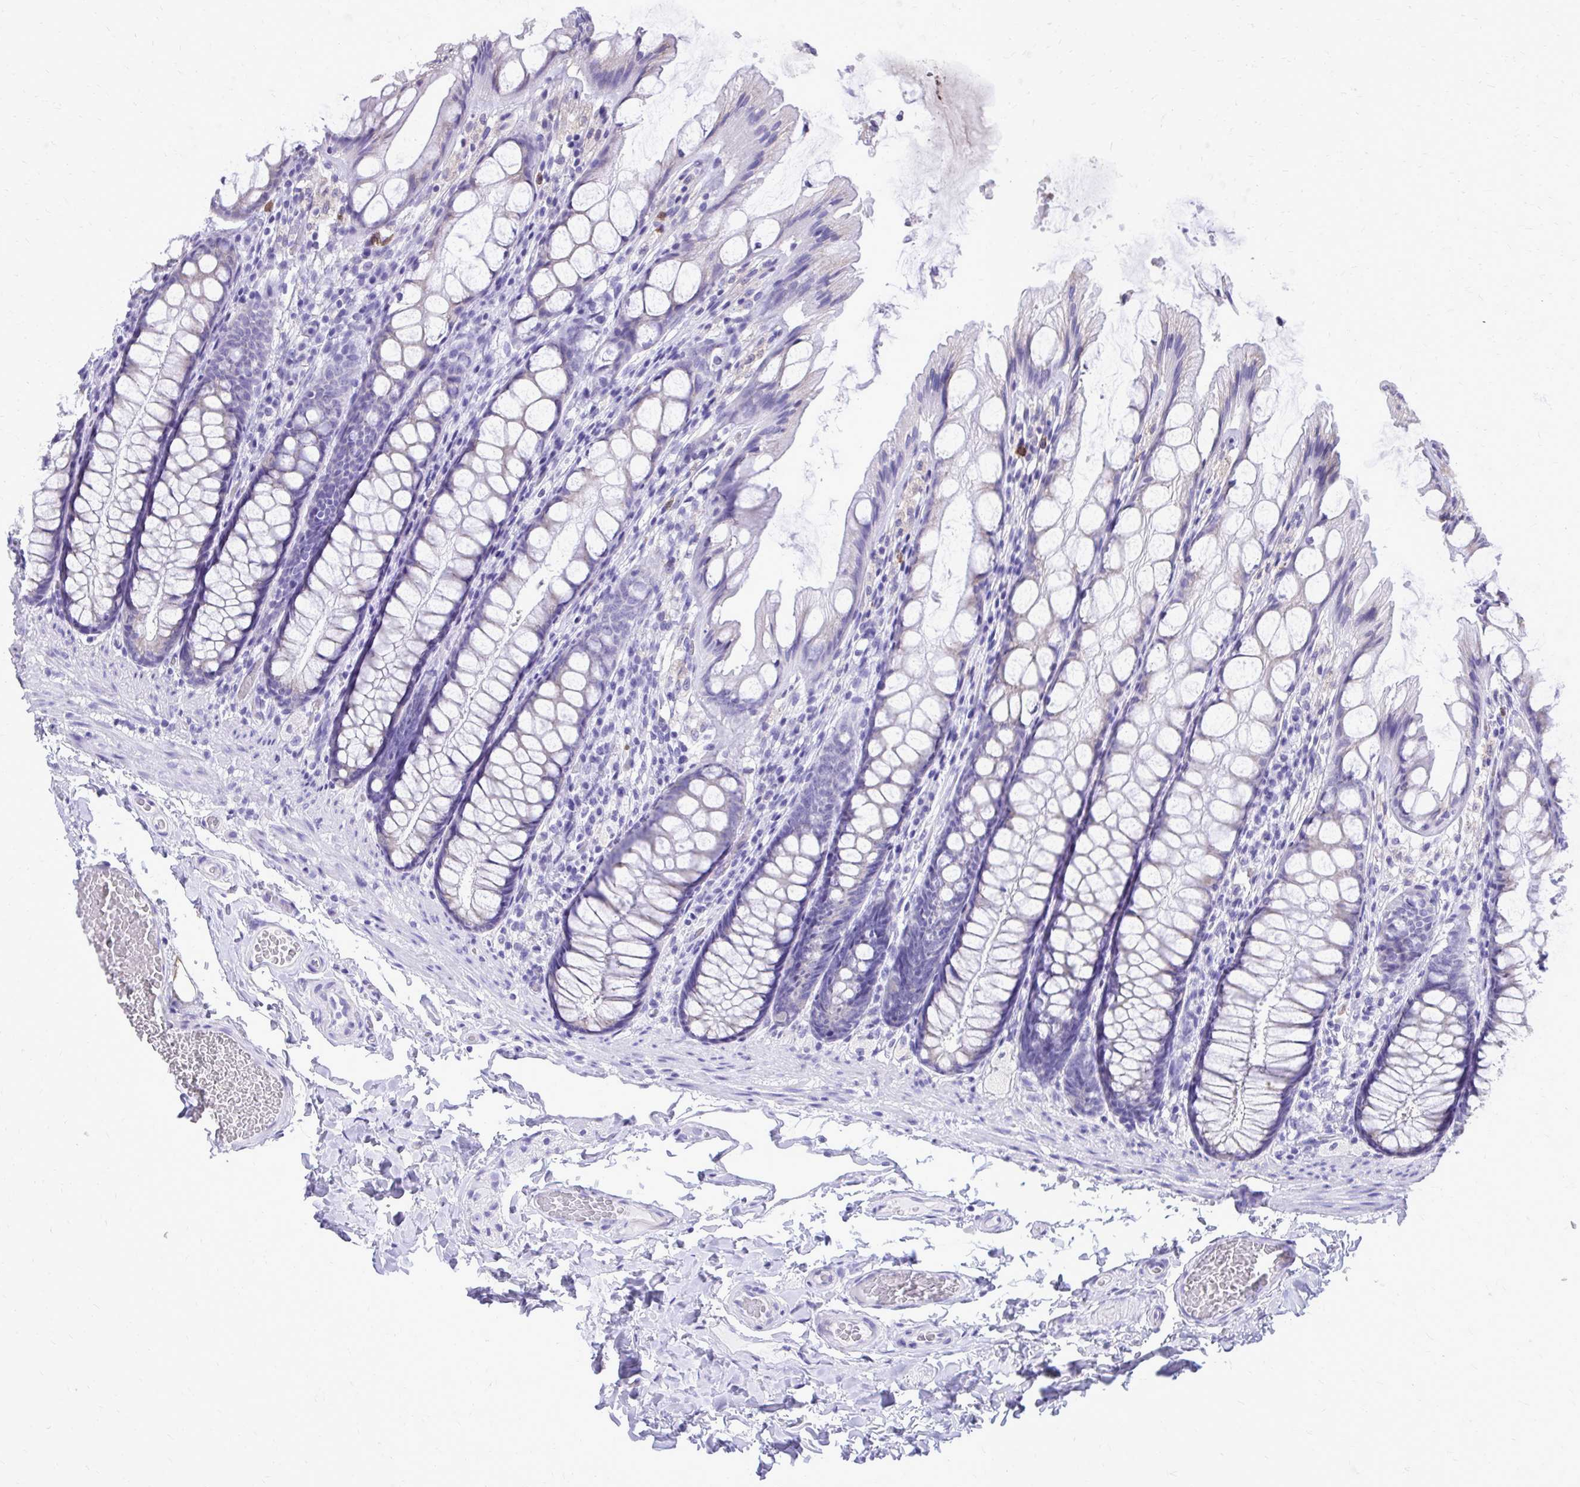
{"staining": {"intensity": "negative", "quantity": "none", "location": "none"}, "tissue": "colon", "cell_type": "Endothelial cells", "image_type": "normal", "snomed": [{"axis": "morphology", "description": "Normal tissue, NOS"}, {"axis": "topography", "description": "Colon"}], "caption": "An immunohistochemistry histopathology image of benign colon is shown. There is no staining in endothelial cells of colon. Nuclei are stained in blue.", "gene": "CAT", "patient": {"sex": "male", "age": 47}}